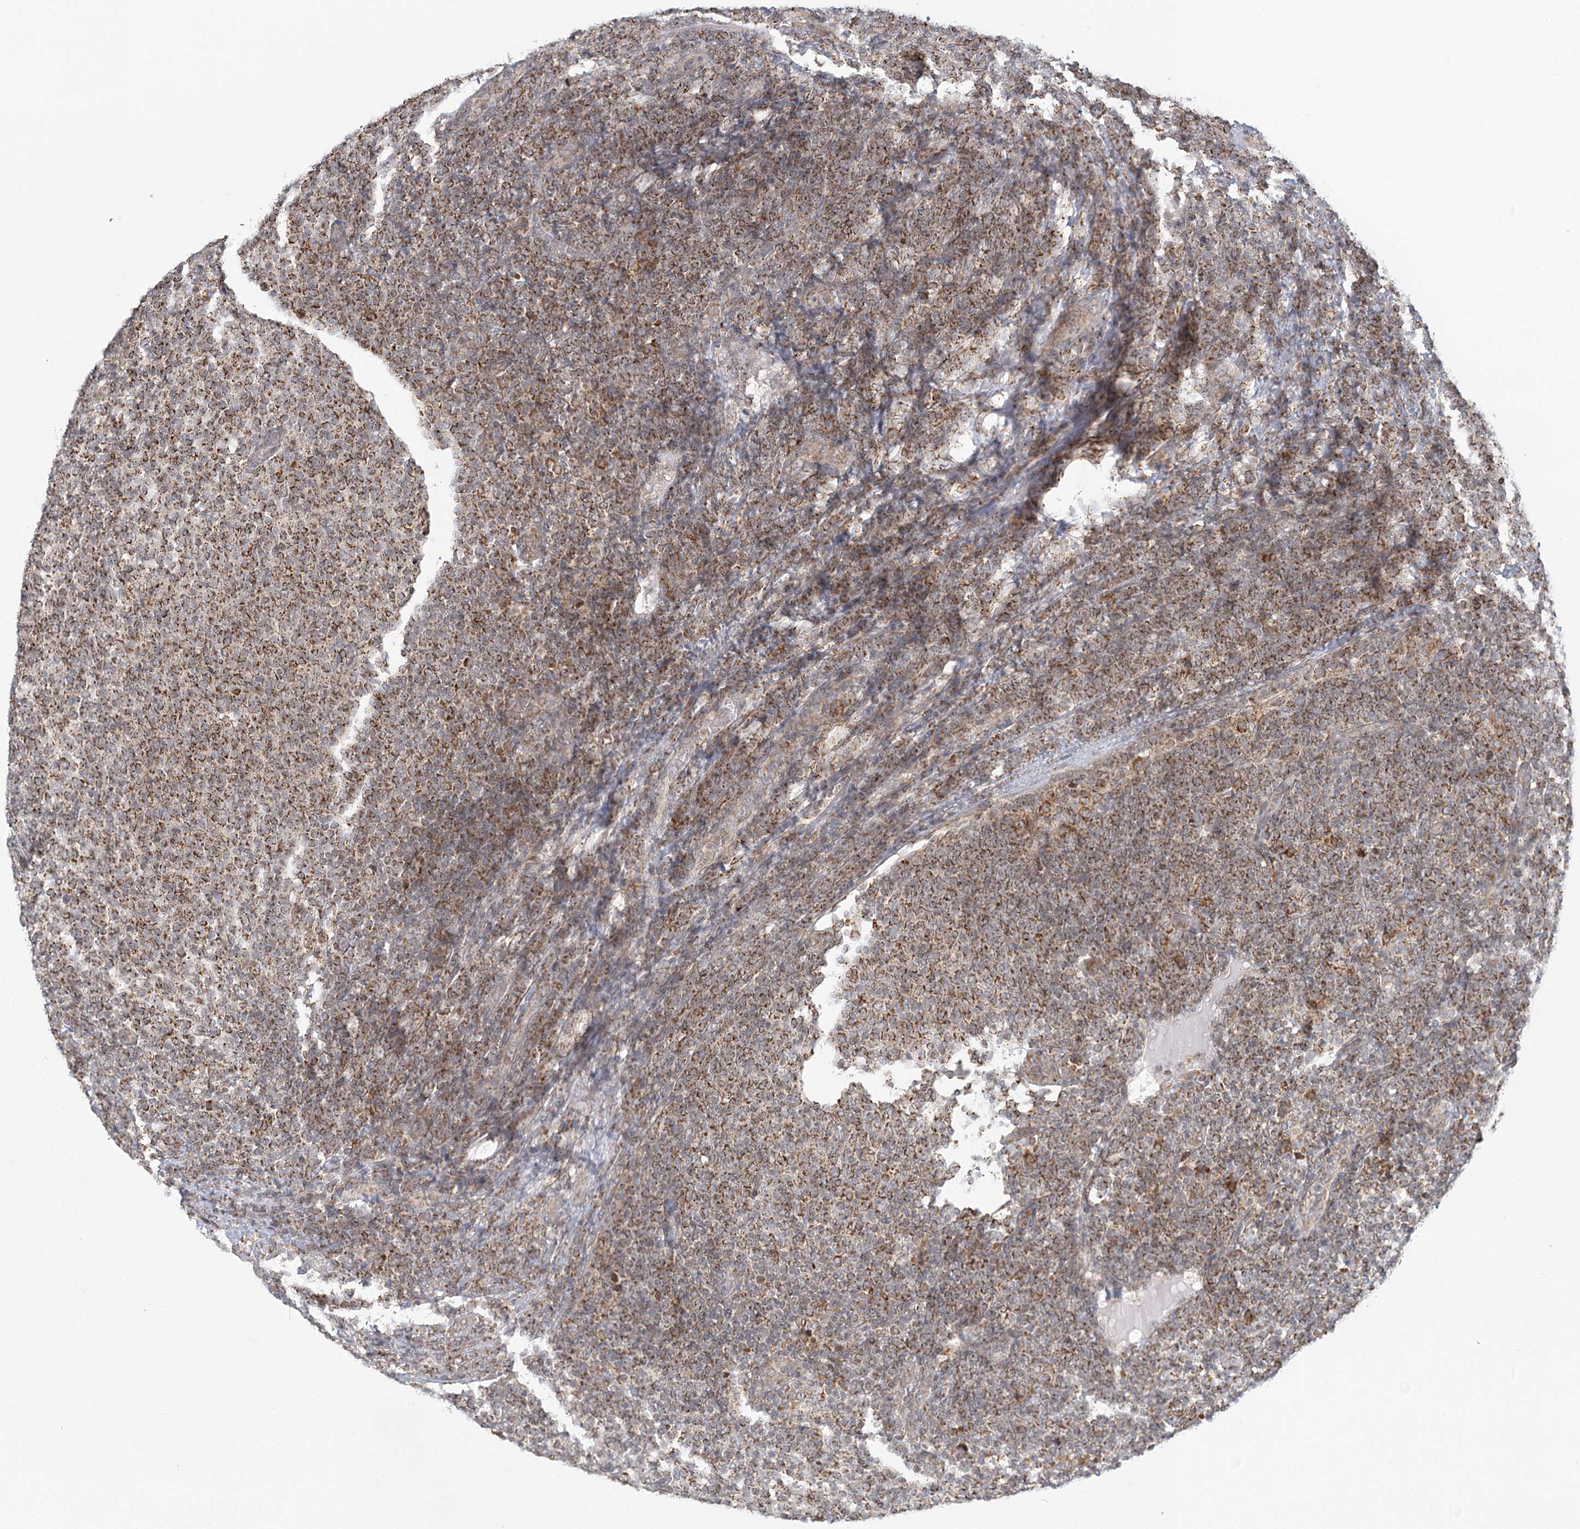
{"staining": {"intensity": "moderate", "quantity": ">75%", "location": "cytoplasmic/membranous"}, "tissue": "lymphoma", "cell_type": "Tumor cells", "image_type": "cancer", "snomed": [{"axis": "morphology", "description": "Malignant lymphoma, non-Hodgkin's type, Low grade"}, {"axis": "topography", "description": "Lymph node"}], "caption": "Malignant lymphoma, non-Hodgkin's type (low-grade) was stained to show a protein in brown. There is medium levels of moderate cytoplasmic/membranous positivity in about >75% of tumor cells.", "gene": "LACTB", "patient": {"sex": "male", "age": 66}}